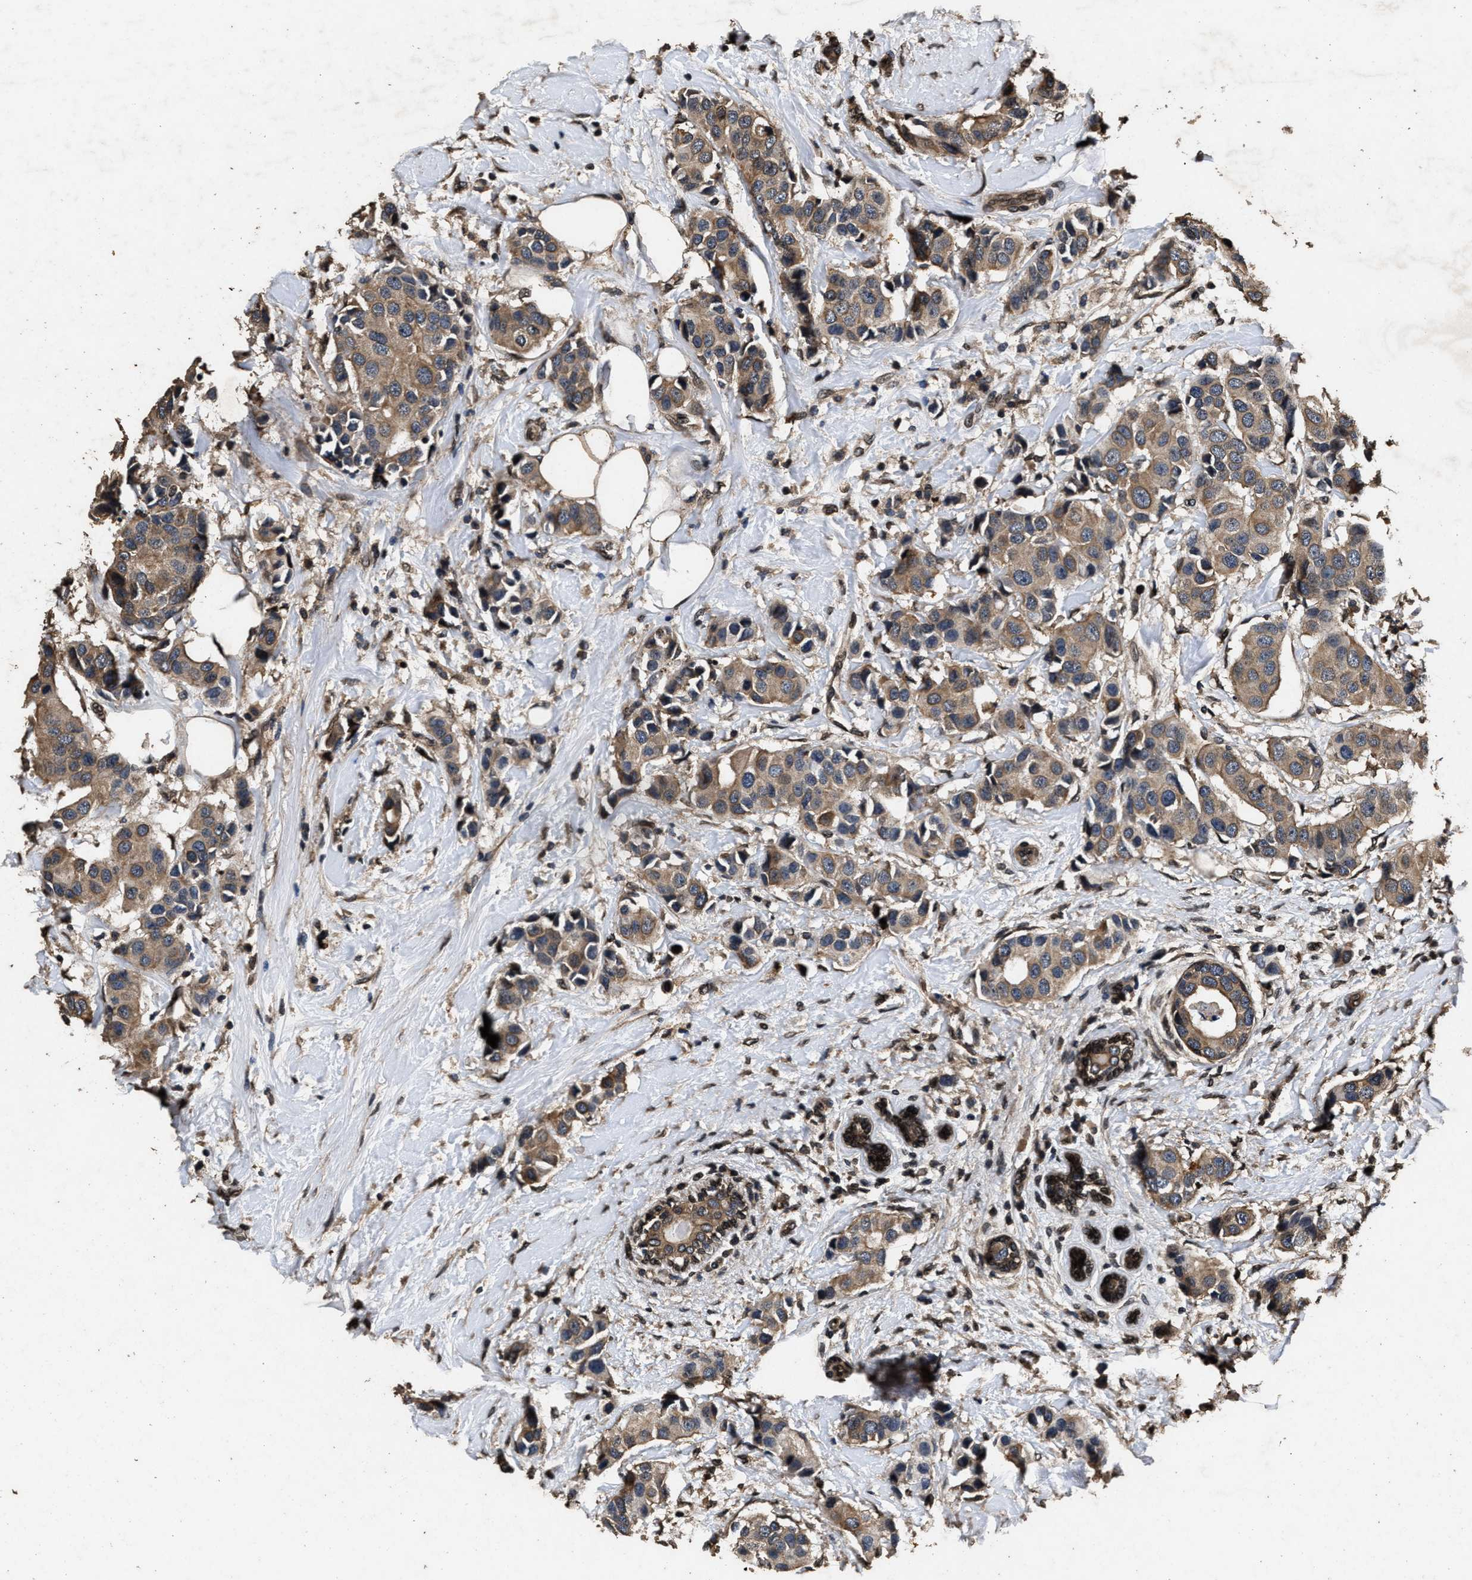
{"staining": {"intensity": "moderate", "quantity": ">75%", "location": "cytoplasmic/membranous"}, "tissue": "breast cancer", "cell_type": "Tumor cells", "image_type": "cancer", "snomed": [{"axis": "morphology", "description": "Normal tissue, NOS"}, {"axis": "morphology", "description": "Duct carcinoma"}, {"axis": "topography", "description": "Breast"}], "caption": "A micrograph showing moderate cytoplasmic/membranous positivity in about >75% of tumor cells in breast cancer (invasive ductal carcinoma), as visualized by brown immunohistochemical staining.", "gene": "ACCS", "patient": {"sex": "female", "age": 39}}